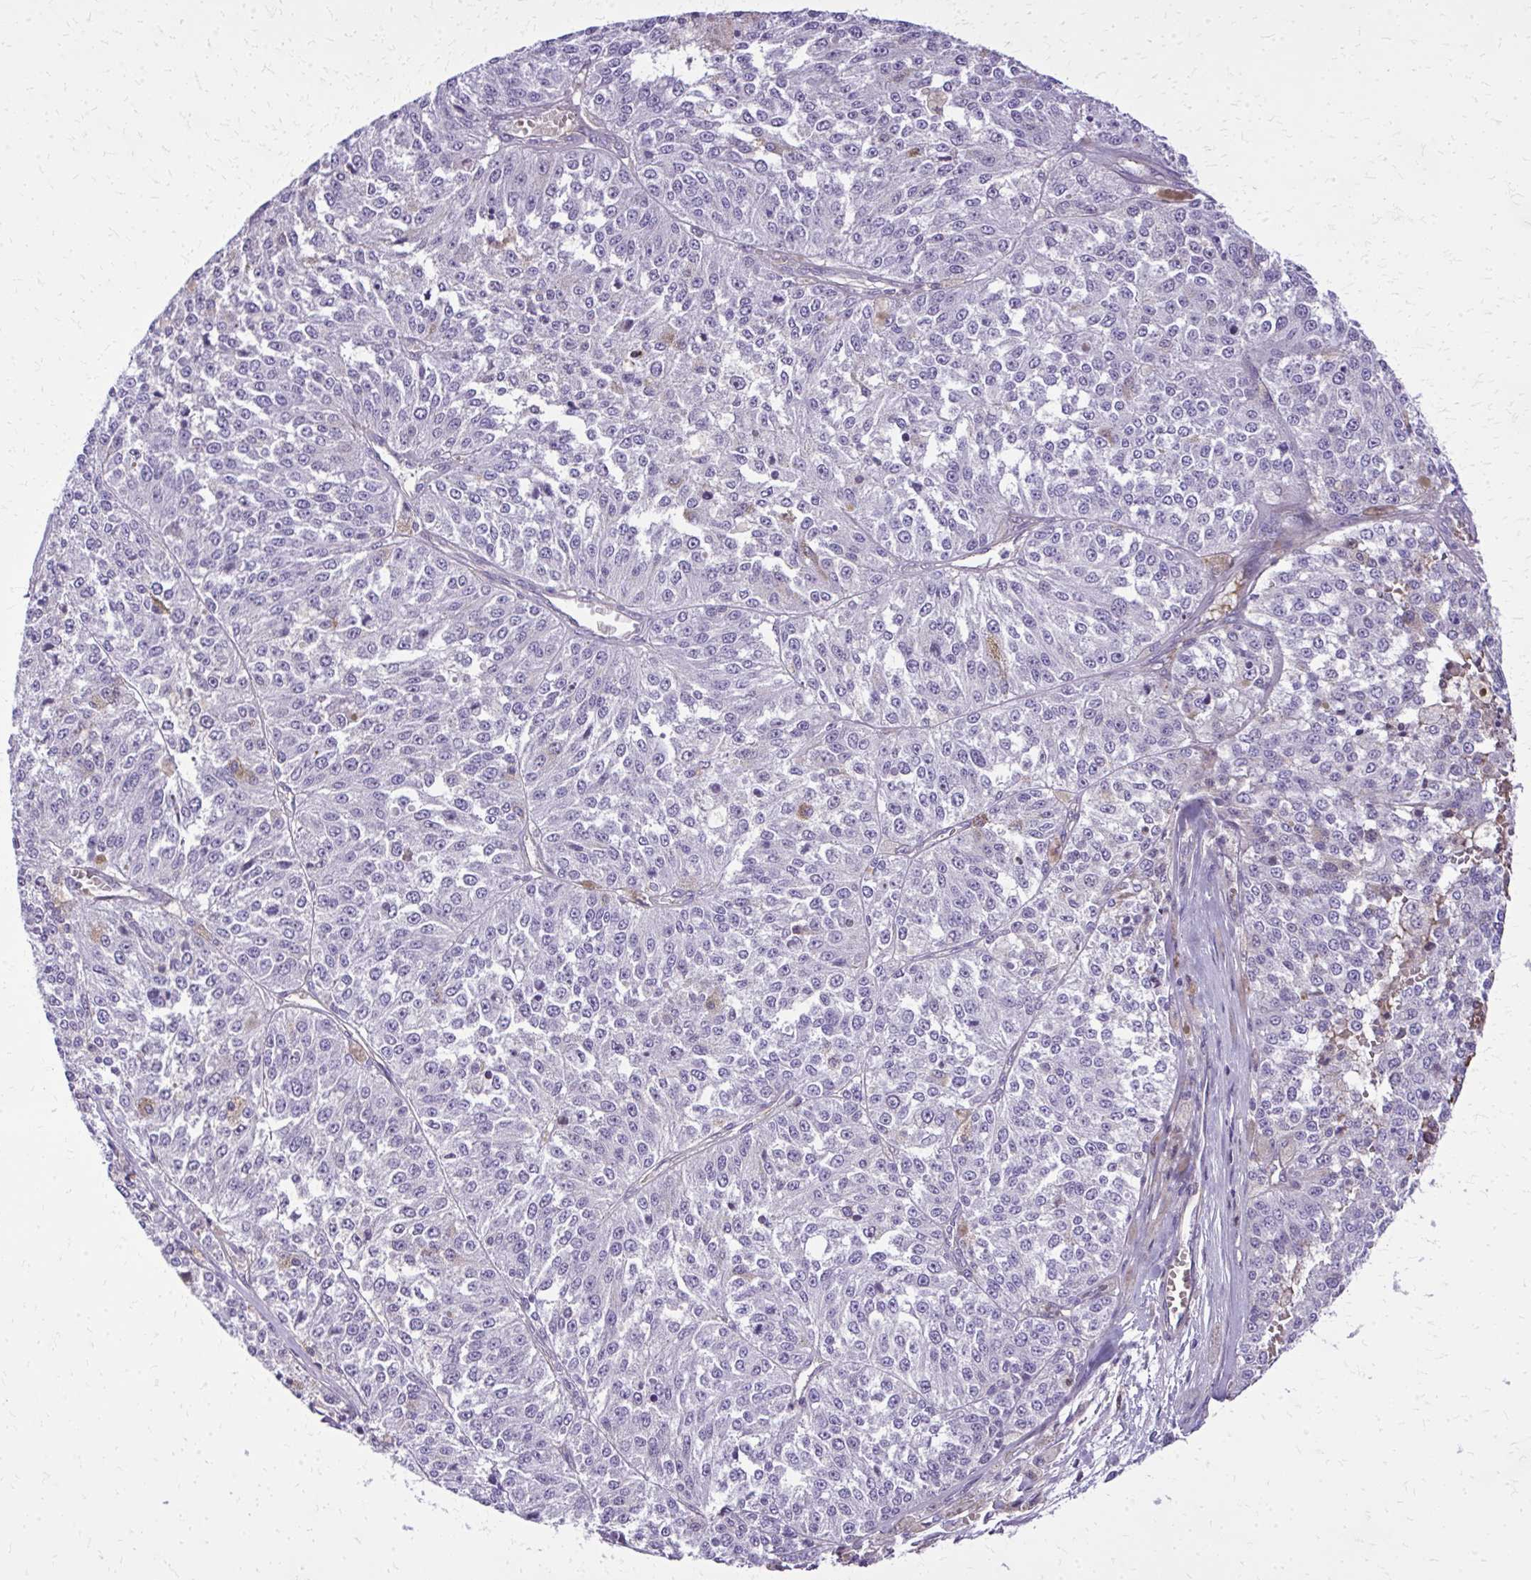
{"staining": {"intensity": "negative", "quantity": "none", "location": "none"}, "tissue": "melanoma", "cell_type": "Tumor cells", "image_type": "cancer", "snomed": [{"axis": "morphology", "description": "Malignant melanoma, Metastatic site"}, {"axis": "topography", "description": "Lymph node"}], "caption": "Tumor cells show no significant protein expression in malignant melanoma (metastatic site).", "gene": "RUNDC3B", "patient": {"sex": "female", "age": 64}}